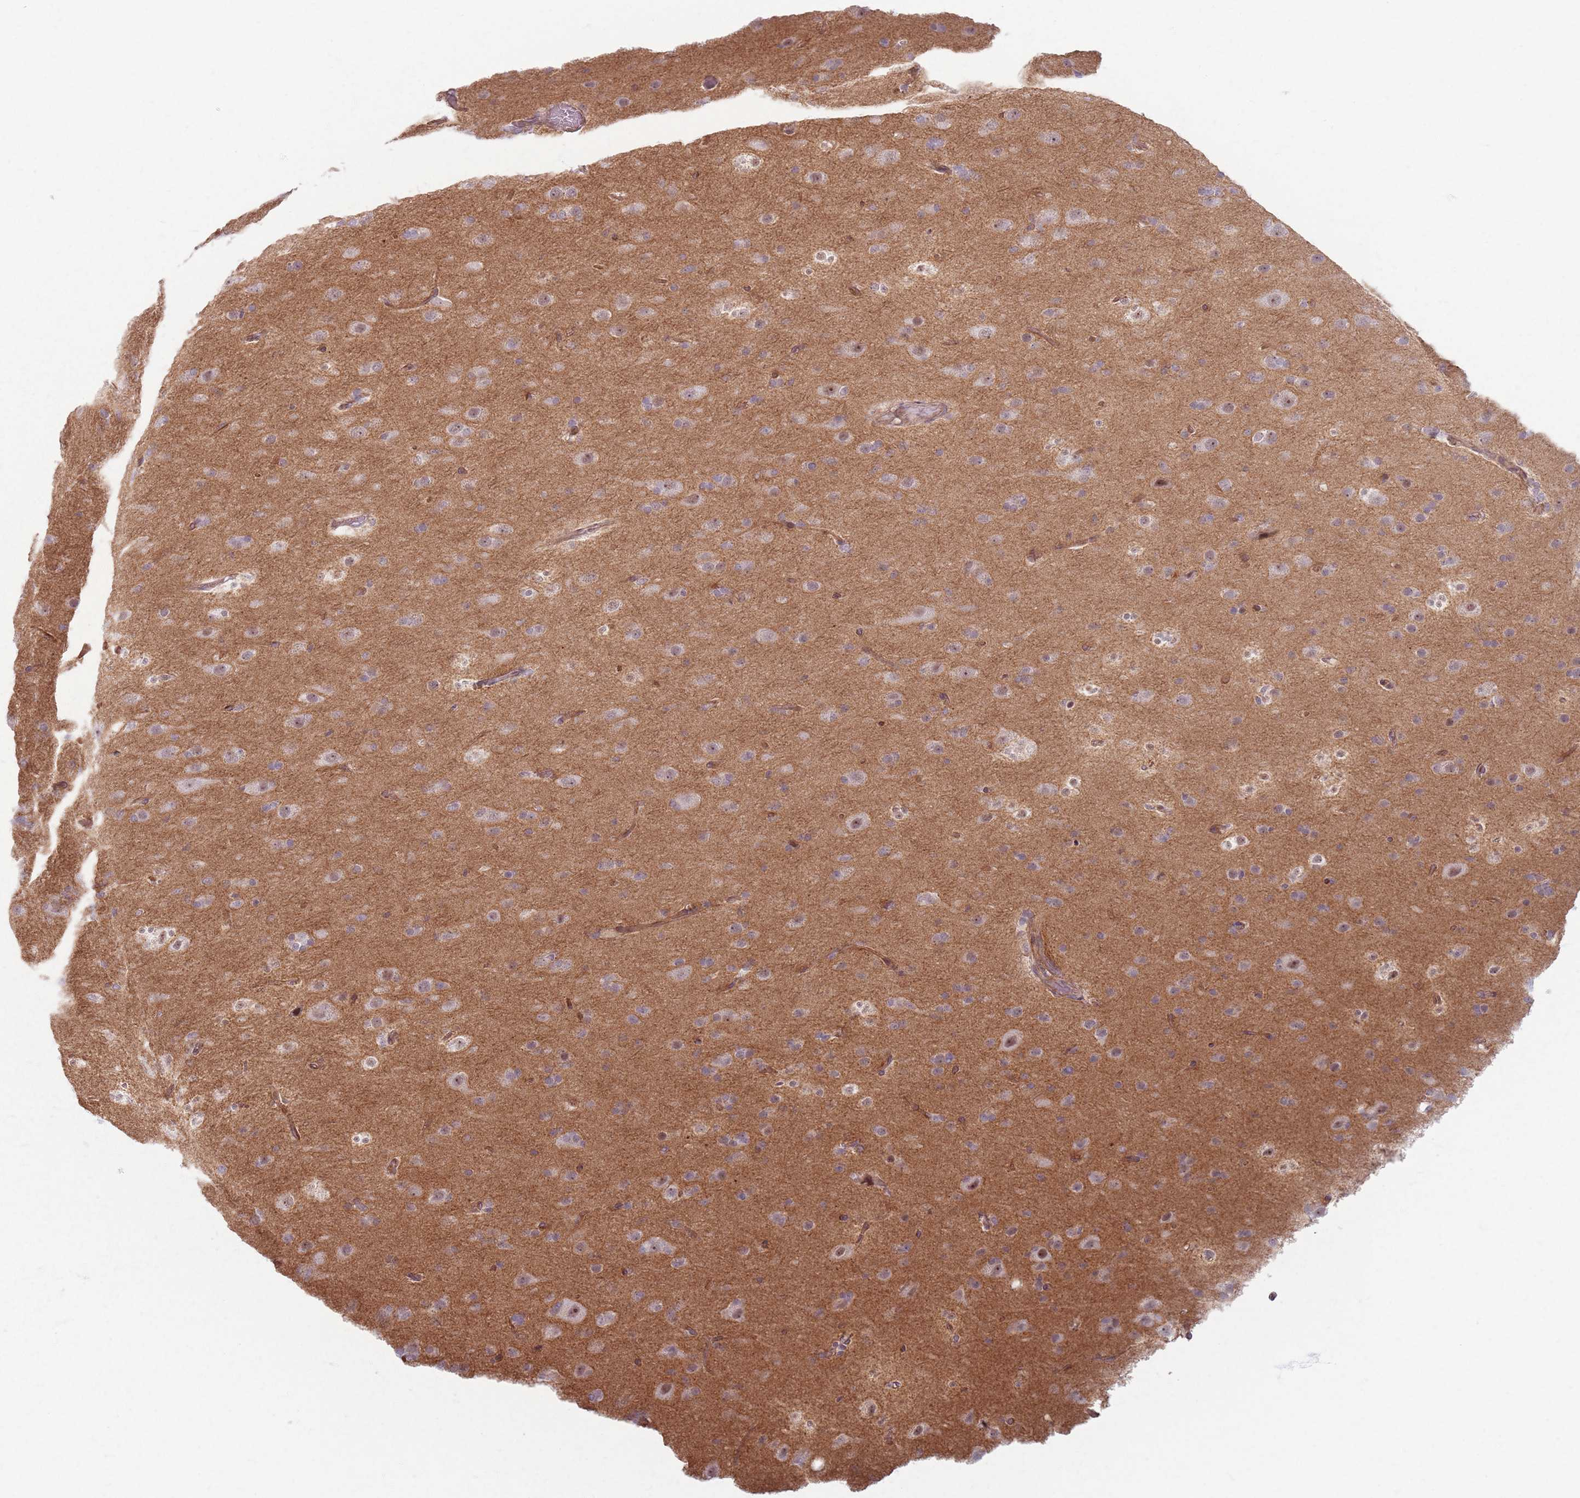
{"staining": {"intensity": "negative", "quantity": "none", "location": "none"}, "tissue": "glioma", "cell_type": "Tumor cells", "image_type": "cancer", "snomed": [{"axis": "morphology", "description": "Glioma, malignant, Low grade"}, {"axis": "topography", "description": "Brain"}], "caption": "A photomicrograph of human malignant low-grade glioma is negative for staining in tumor cells. (DAB (3,3'-diaminobenzidine) immunohistochemistry visualized using brightfield microscopy, high magnification).", "gene": "KCNA5", "patient": {"sex": "male", "age": 65}}